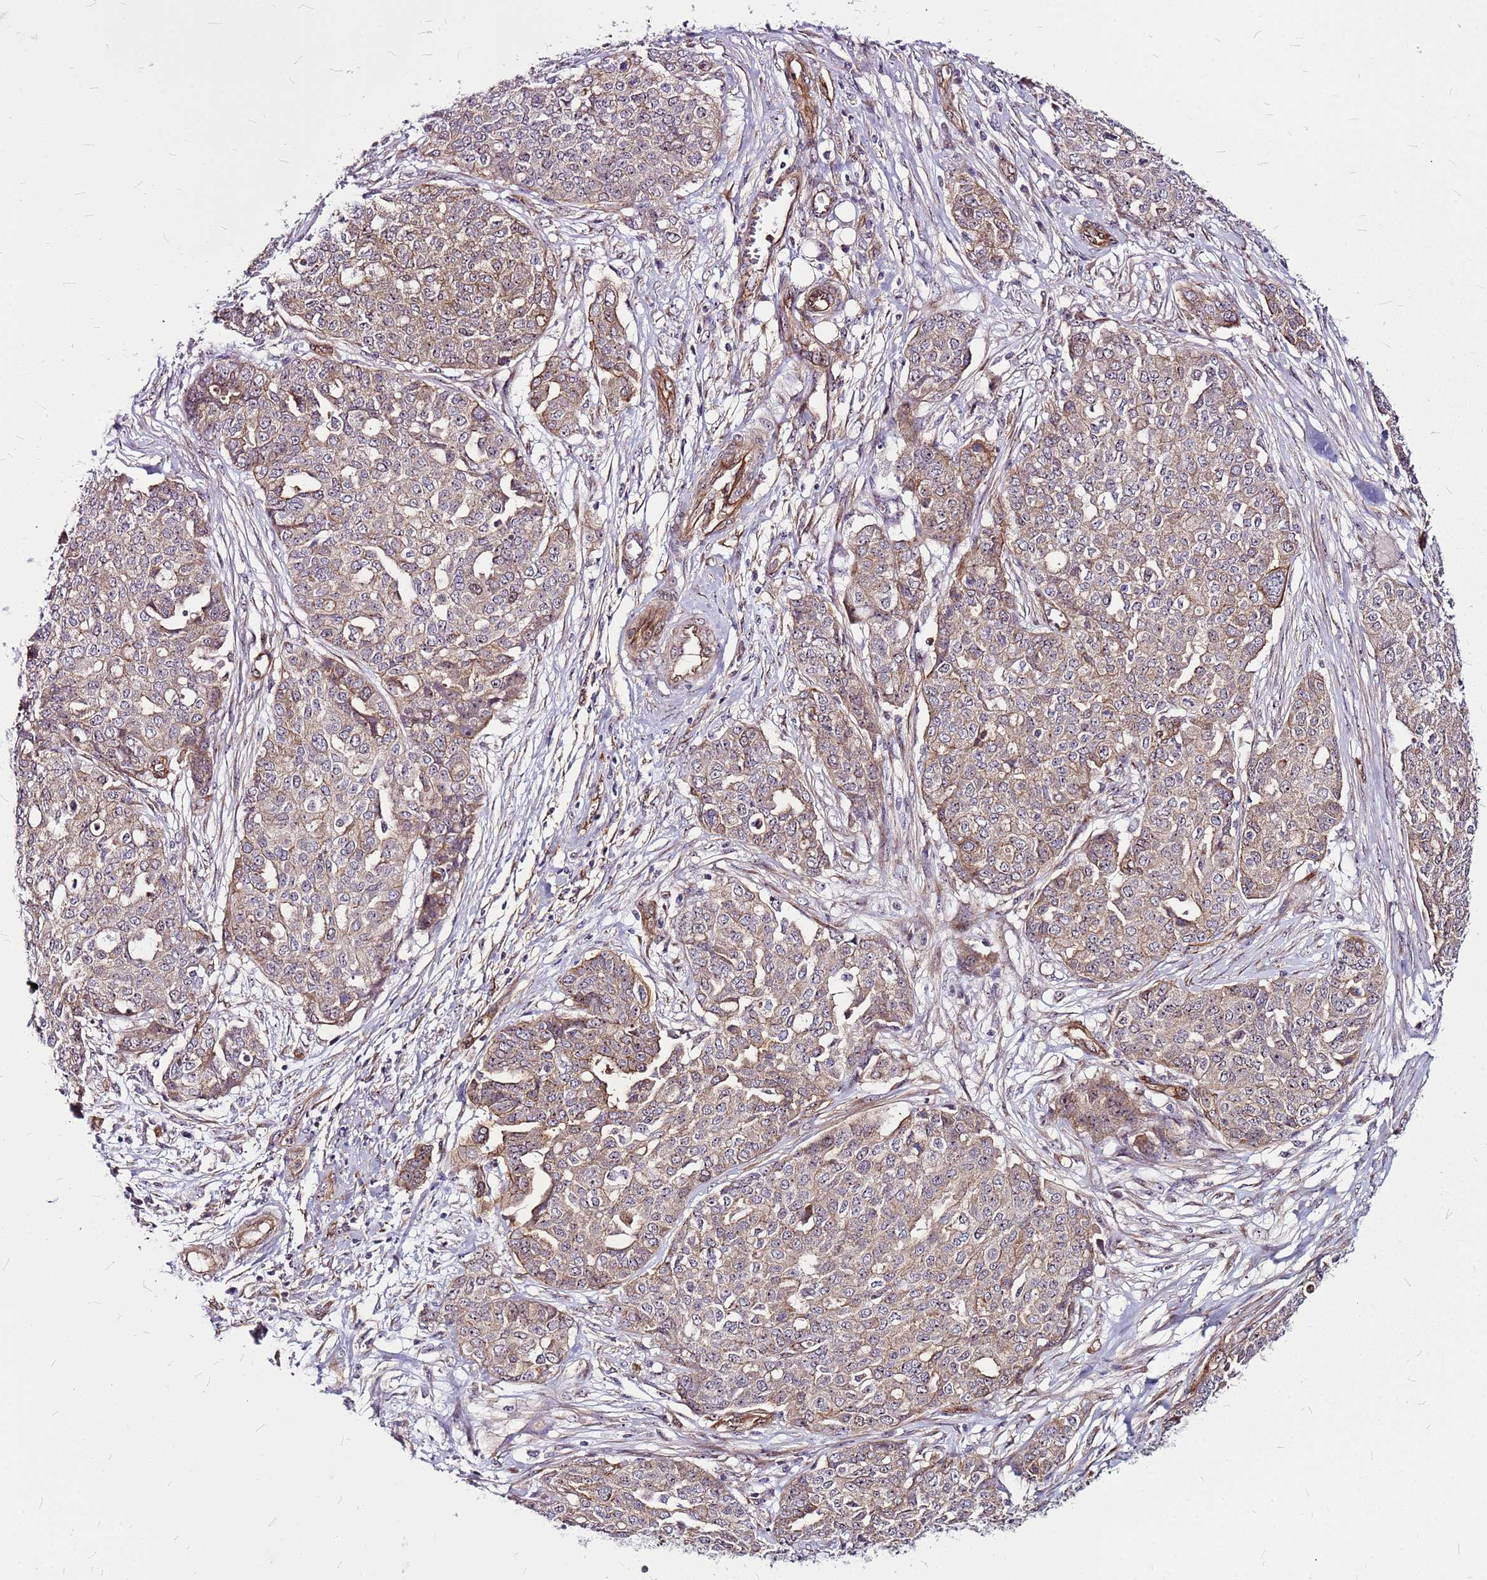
{"staining": {"intensity": "moderate", "quantity": "25%-75%", "location": "cytoplasmic/membranous"}, "tissue": "ovarian cancer", "cell_type": "Tumor cells", "image_type": "cancer", "snomed": [{"axis": "morphology", "description": "Cystadenocarcinoma, serous, NOS"}, {"axis": "topography", "description": "Soft tissue"}, {"axis": "topography", "description": "Ovary"}], "caption": "Immunohistochemical staining of ovarian cancer demonstrates medium levels of moderate cytoplasmic/membranous positivity in about 25%-75% of tumor cells.", "gene": "TOPAZ1", "patient": {"sex": "female", "age": 57}}